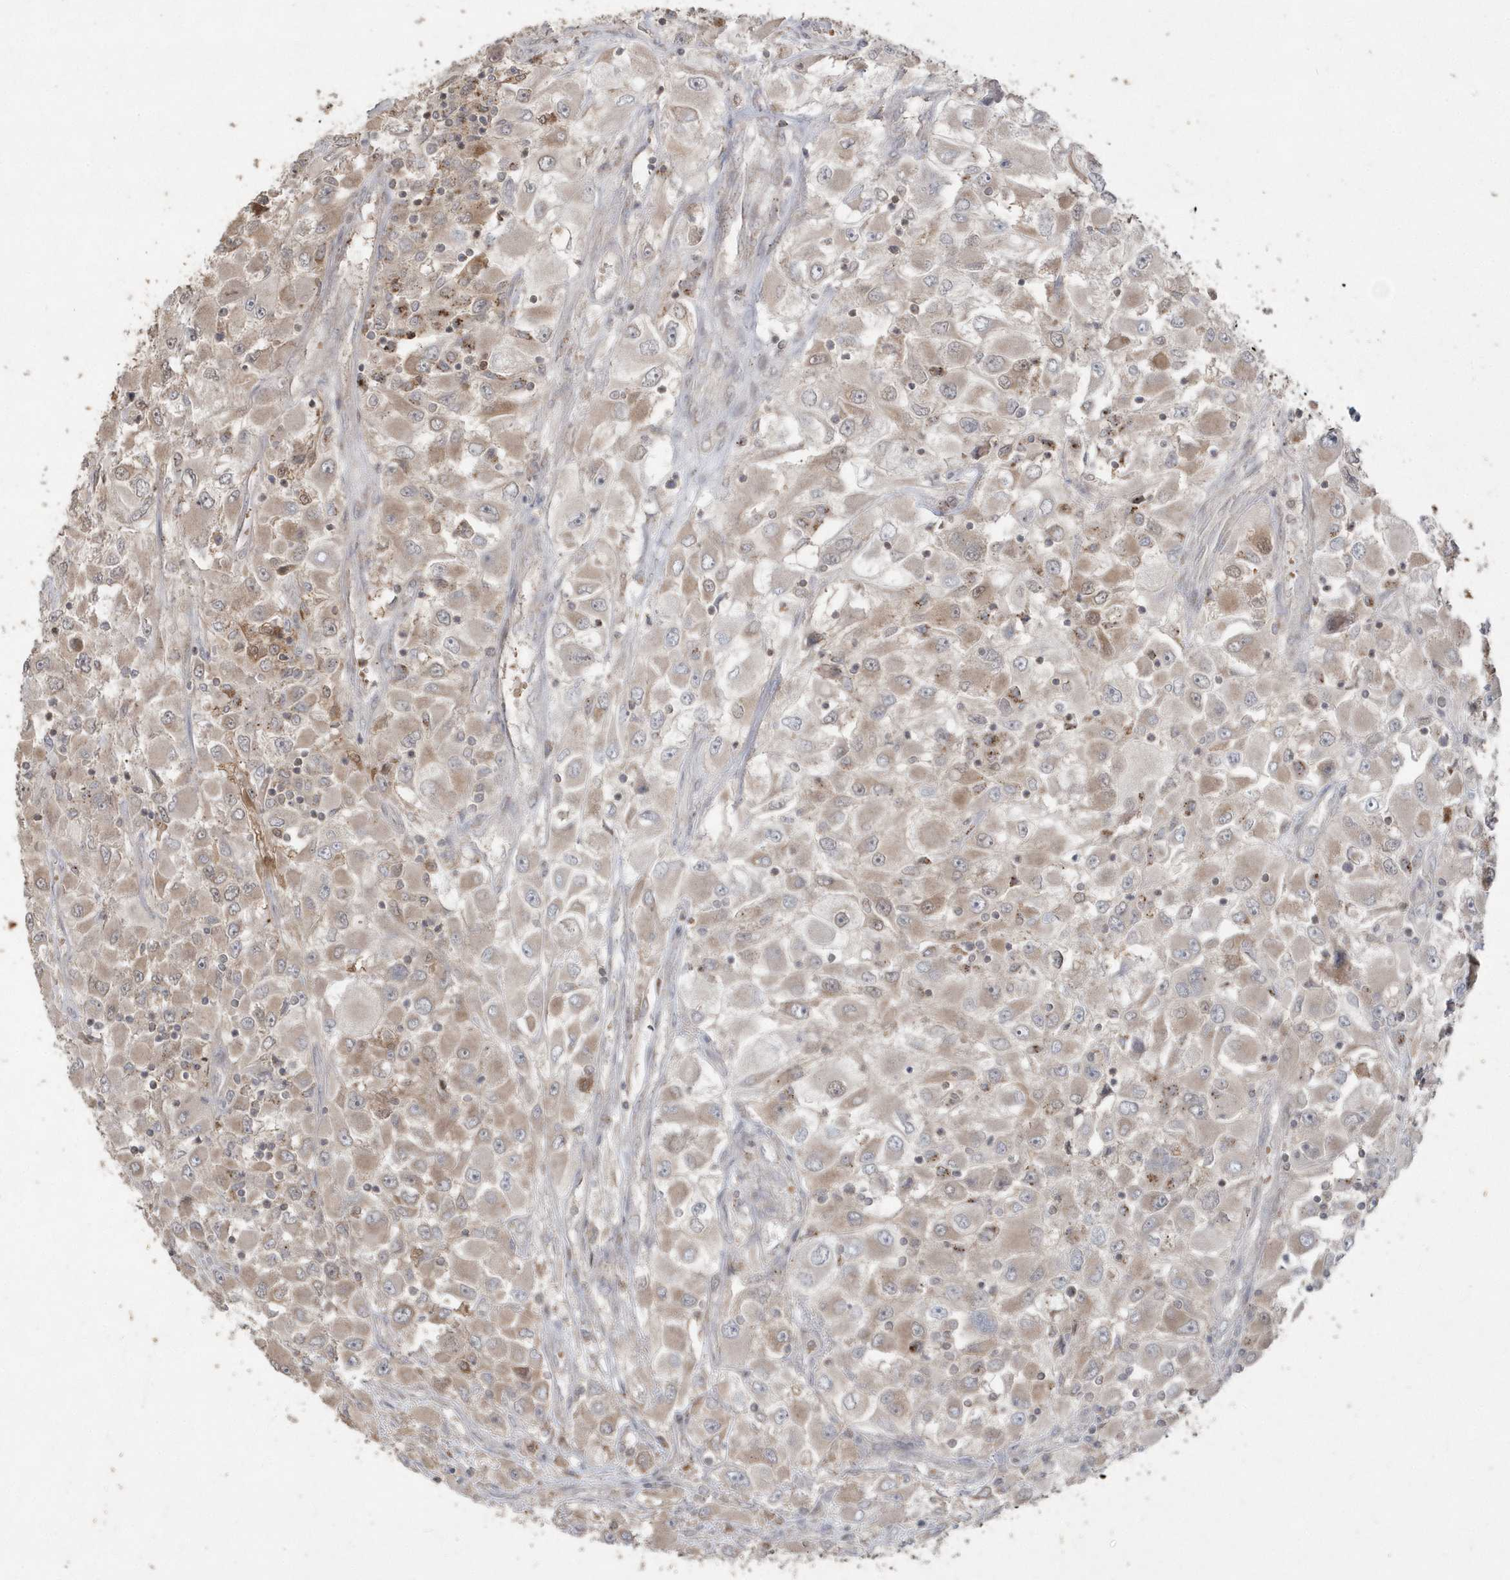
{"staining": {"intensity": "weak", "quantity": ">75%", "location": "cytoplasmic/membranous"}, "tissue": "renal cancer", "cell_type": "Tumor cells", "image_type": "cancer", "snomed": [{"axis": "morphology", "description": "Adenocarcinoma, NOS"}, {"axis": "topography", "description": "Kidney"}], "caption": "Immunohistochemistry of renal cancer (adenocarcinoma) demonstrates low levels of weak cytoplasmic/membranous staining in about >75% of tumor cells.", "gene": "GEMIN6", "patient": {"sex": "female", "age": 52}}